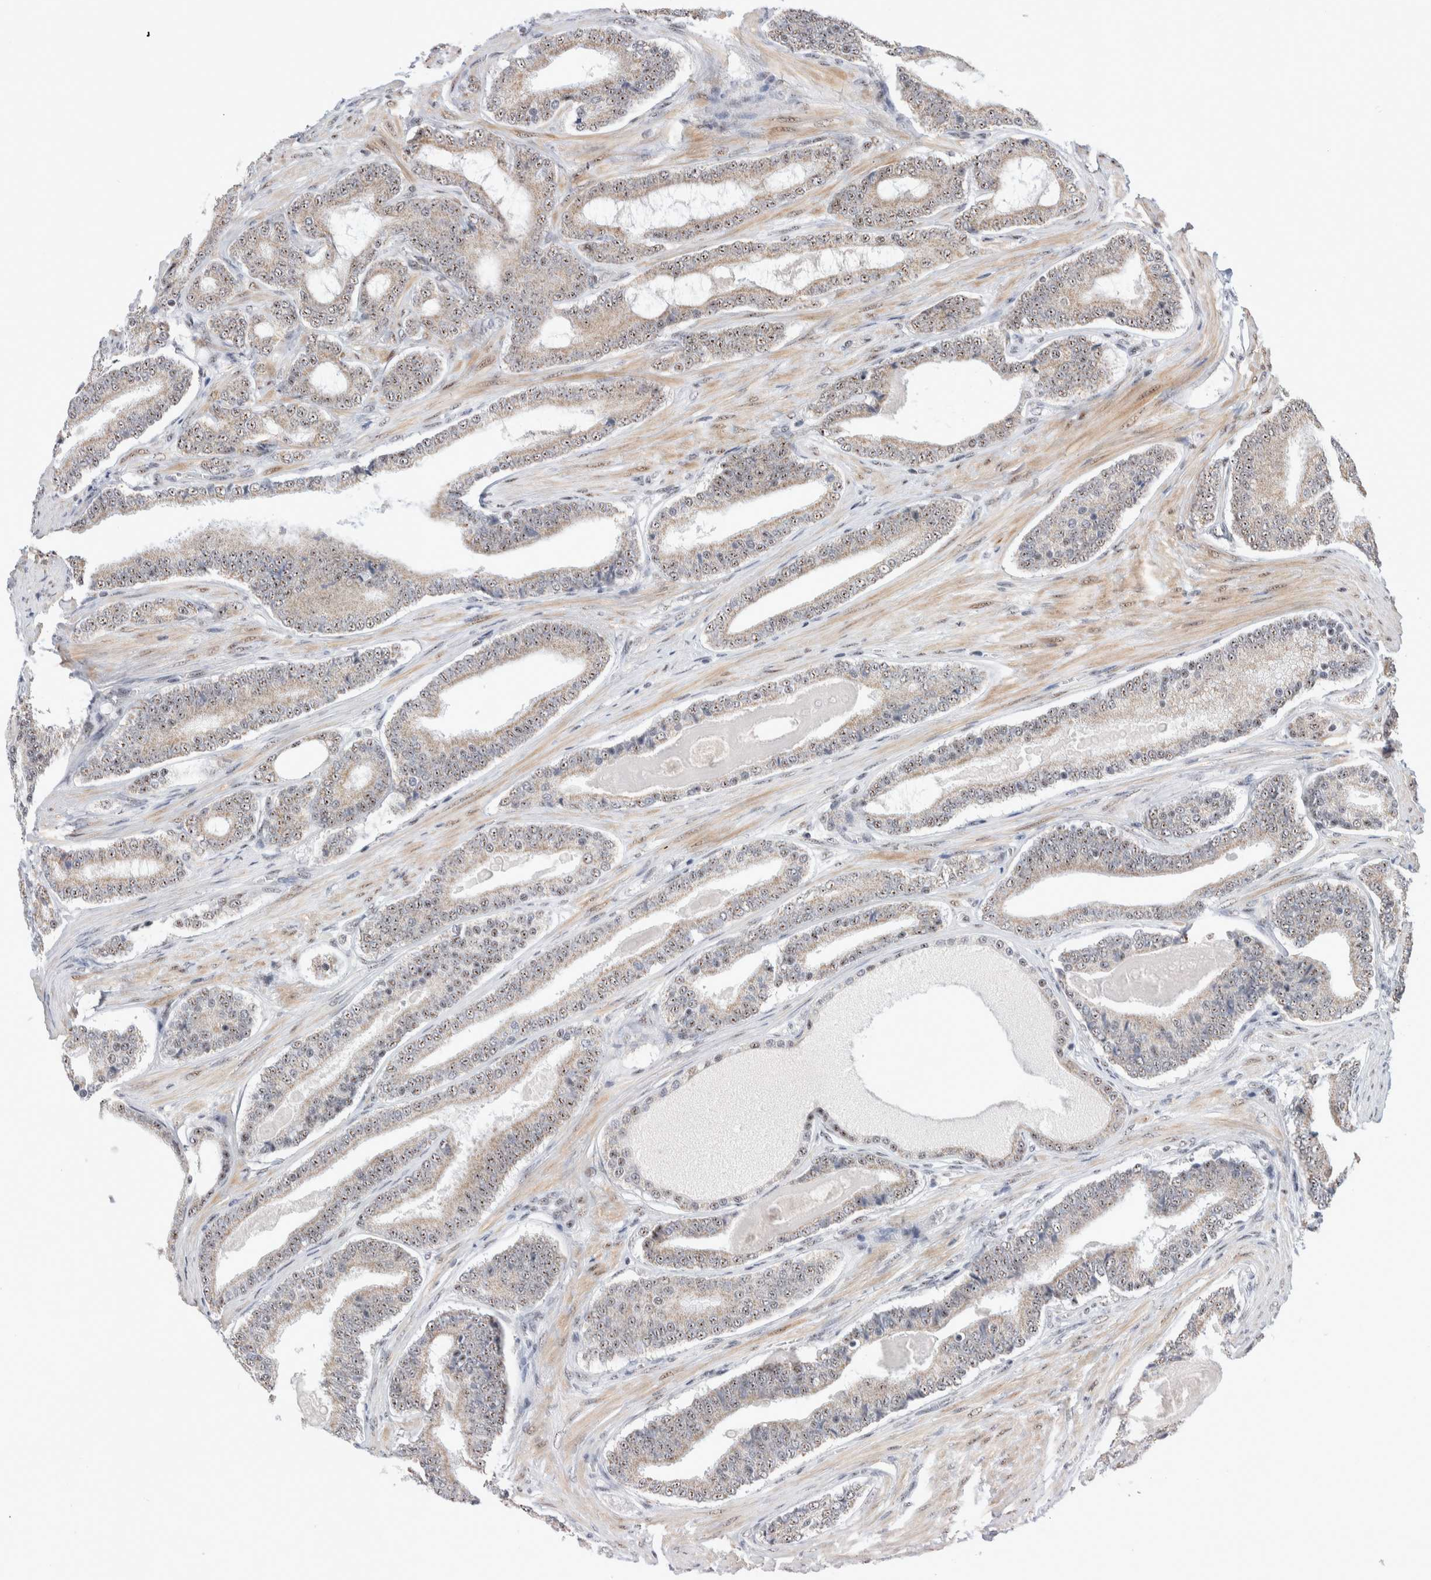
{"staining": {"intensity": "weak", "quantity": ">75%", "location": "nuclear"}, "tissue": "prostate cancer", "cell_type": "Tumor cells", "image_type": "cancer", "snomed": [{"axis": "morphology", "description": "Adenocarcinoma, High grade"}, {"axis": "topography", "description": "Prostate"}], "caption": "The photomicrograph exhibits immunohistochemical staining of prostate high-grade adenocarcinoma. There is weak nuclear staining is present in approximately >75% of tumor cells.", "gene": "ZNF695", "patient": {"sex": "male", "age": 60}}